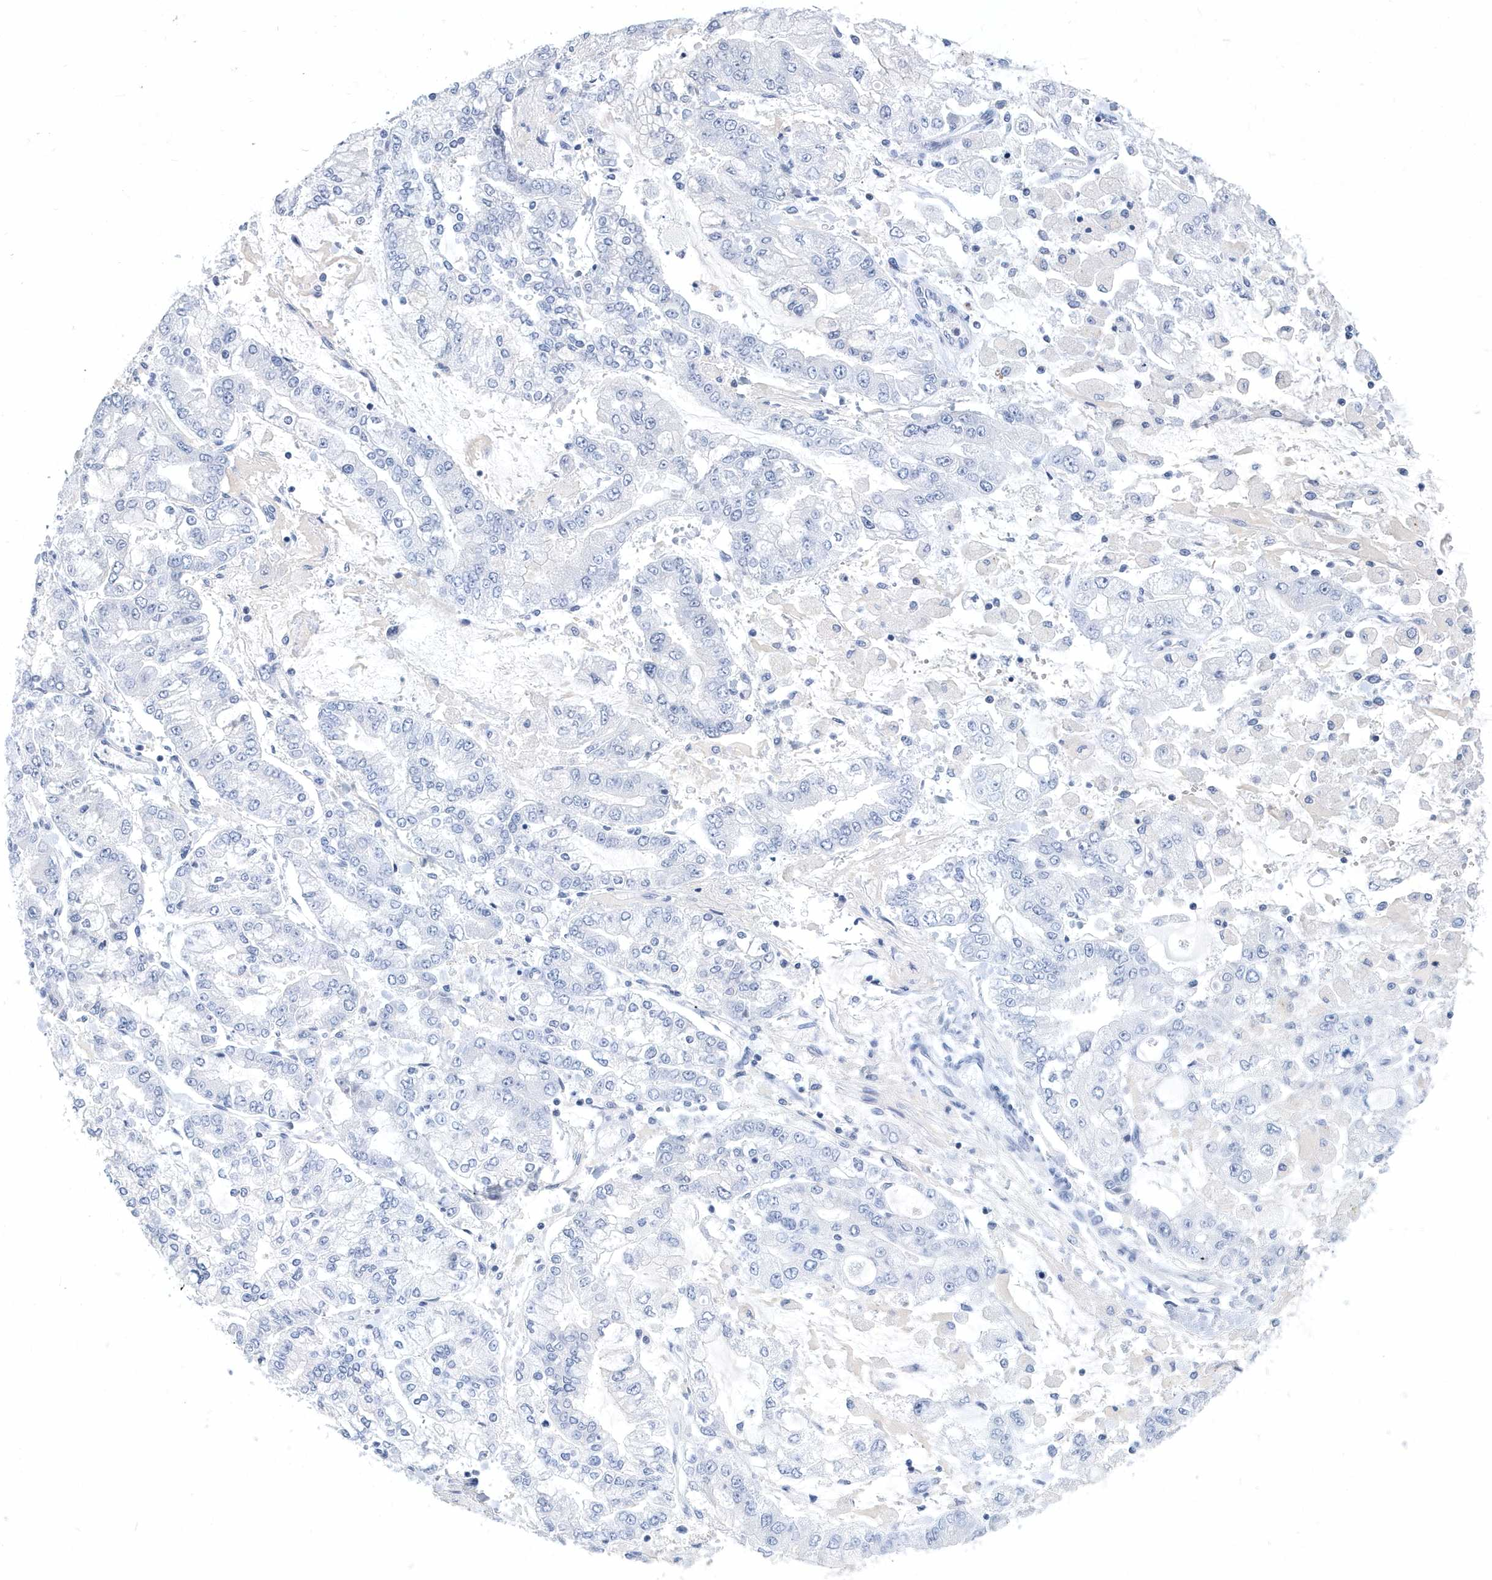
{"staining": {"intensity": "negative", "quantity": "none", "location": "none"}, "tissue": "stomach cancer", "cell_type": "Tumor cells", "image_type": "cancer", "snomed": [{"axis": "morphology", "description": "Normal tissue, NOS"}, {"axis": "morphology", "description": "Adenocarcinoma, NOS"}, {"axis": "topography", "description": "Stomach, upper"}, {"axis": "topography", "description": "Stomach"}], "caption": "Immunohistochemistry of human adenocarcinoma (stomach) exhibits no expression in tumor cells.", "gene": "SRGAP3", "patient": {"sex": "male", "age": 76}}